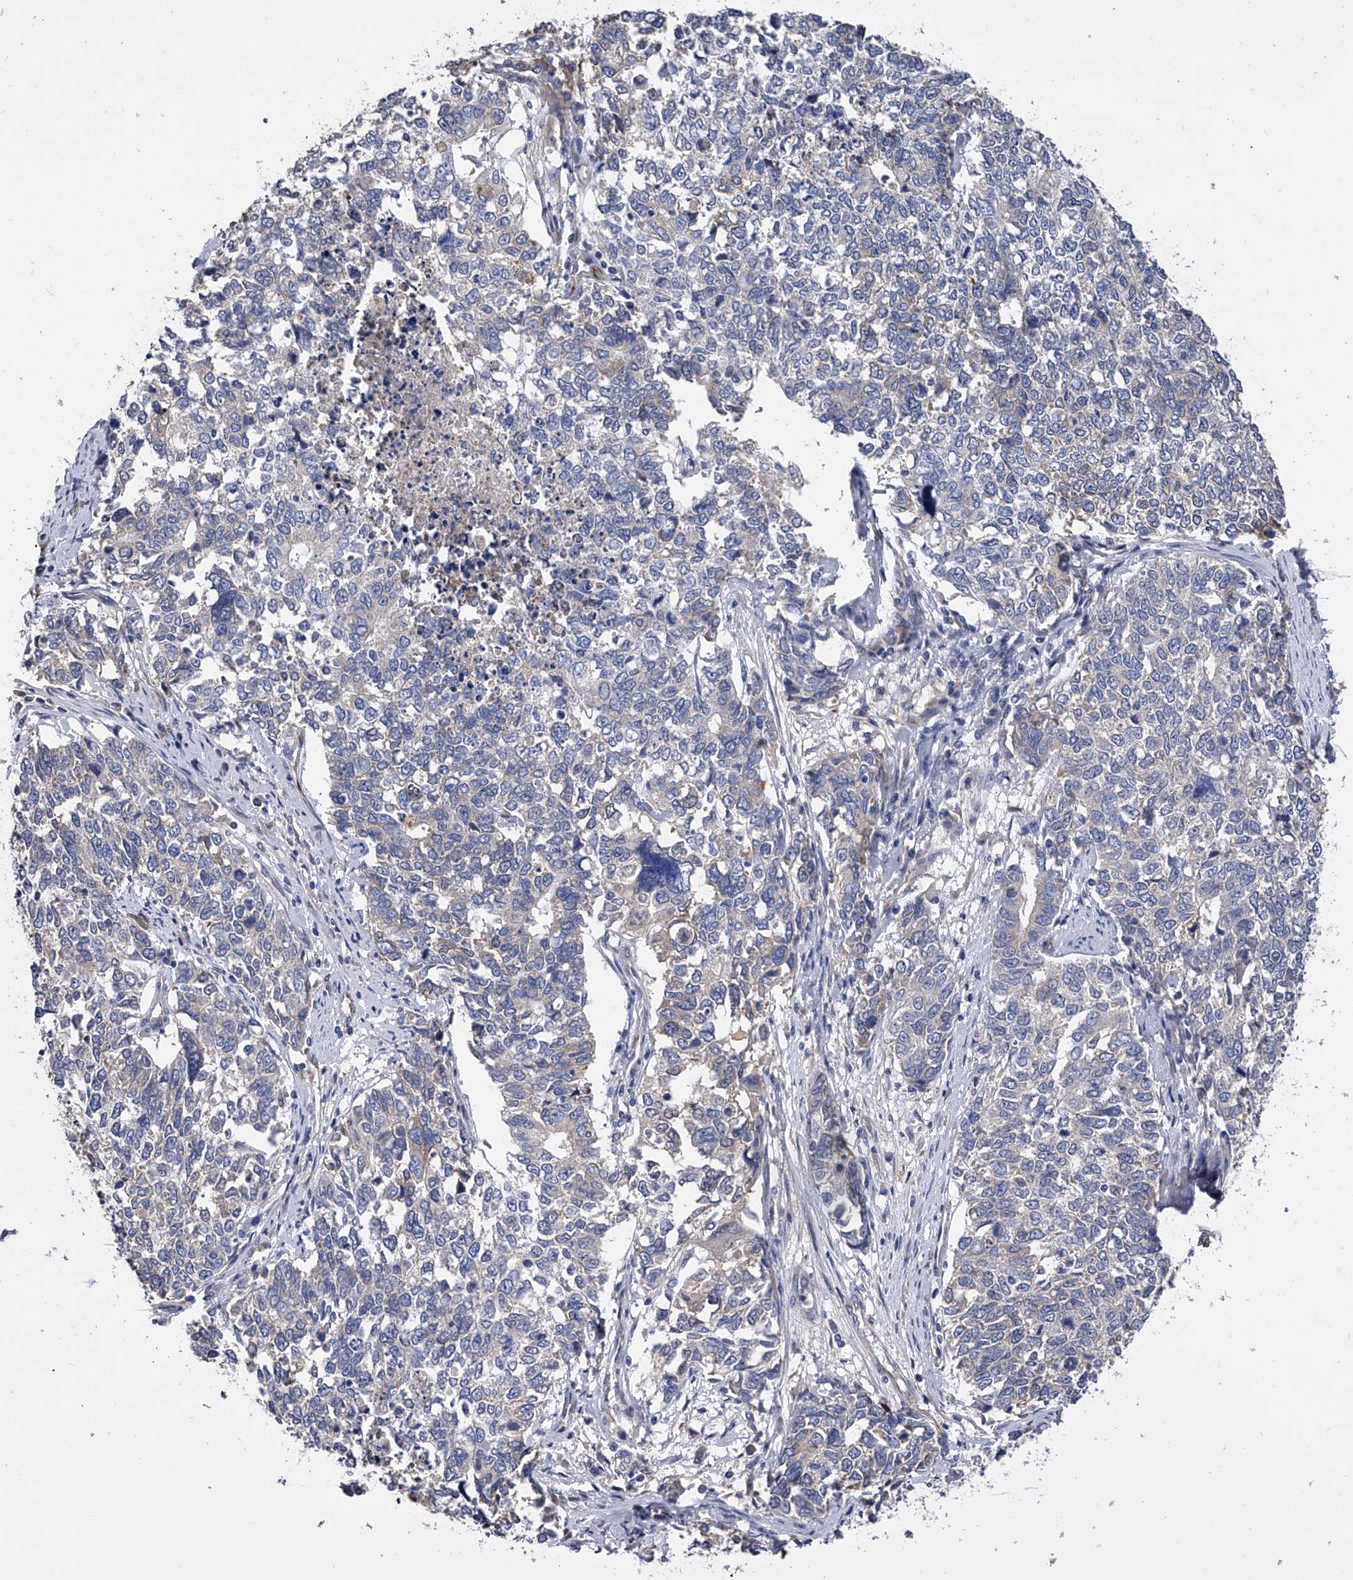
{"staining": {"intensity": "negative", "quantity": "none", "location": "none"}, "tissue": "cervical cancer", "cell_type": "Tumor cells", "image_type": "cancer", "snomed": [{"axis": "morphology", "description": "Squamous cell carcinoma, NOS"}, {"axis": "topography", "description": "Cervix"}], "caption": "High power microscopy image of an immunohistochemistry image of cervical cancer (squamous cell carcinoma), revealing no significant staining in tumor cells.", "gene": "EFCAB7", "patient": {"sex": "female", "age": 63}}